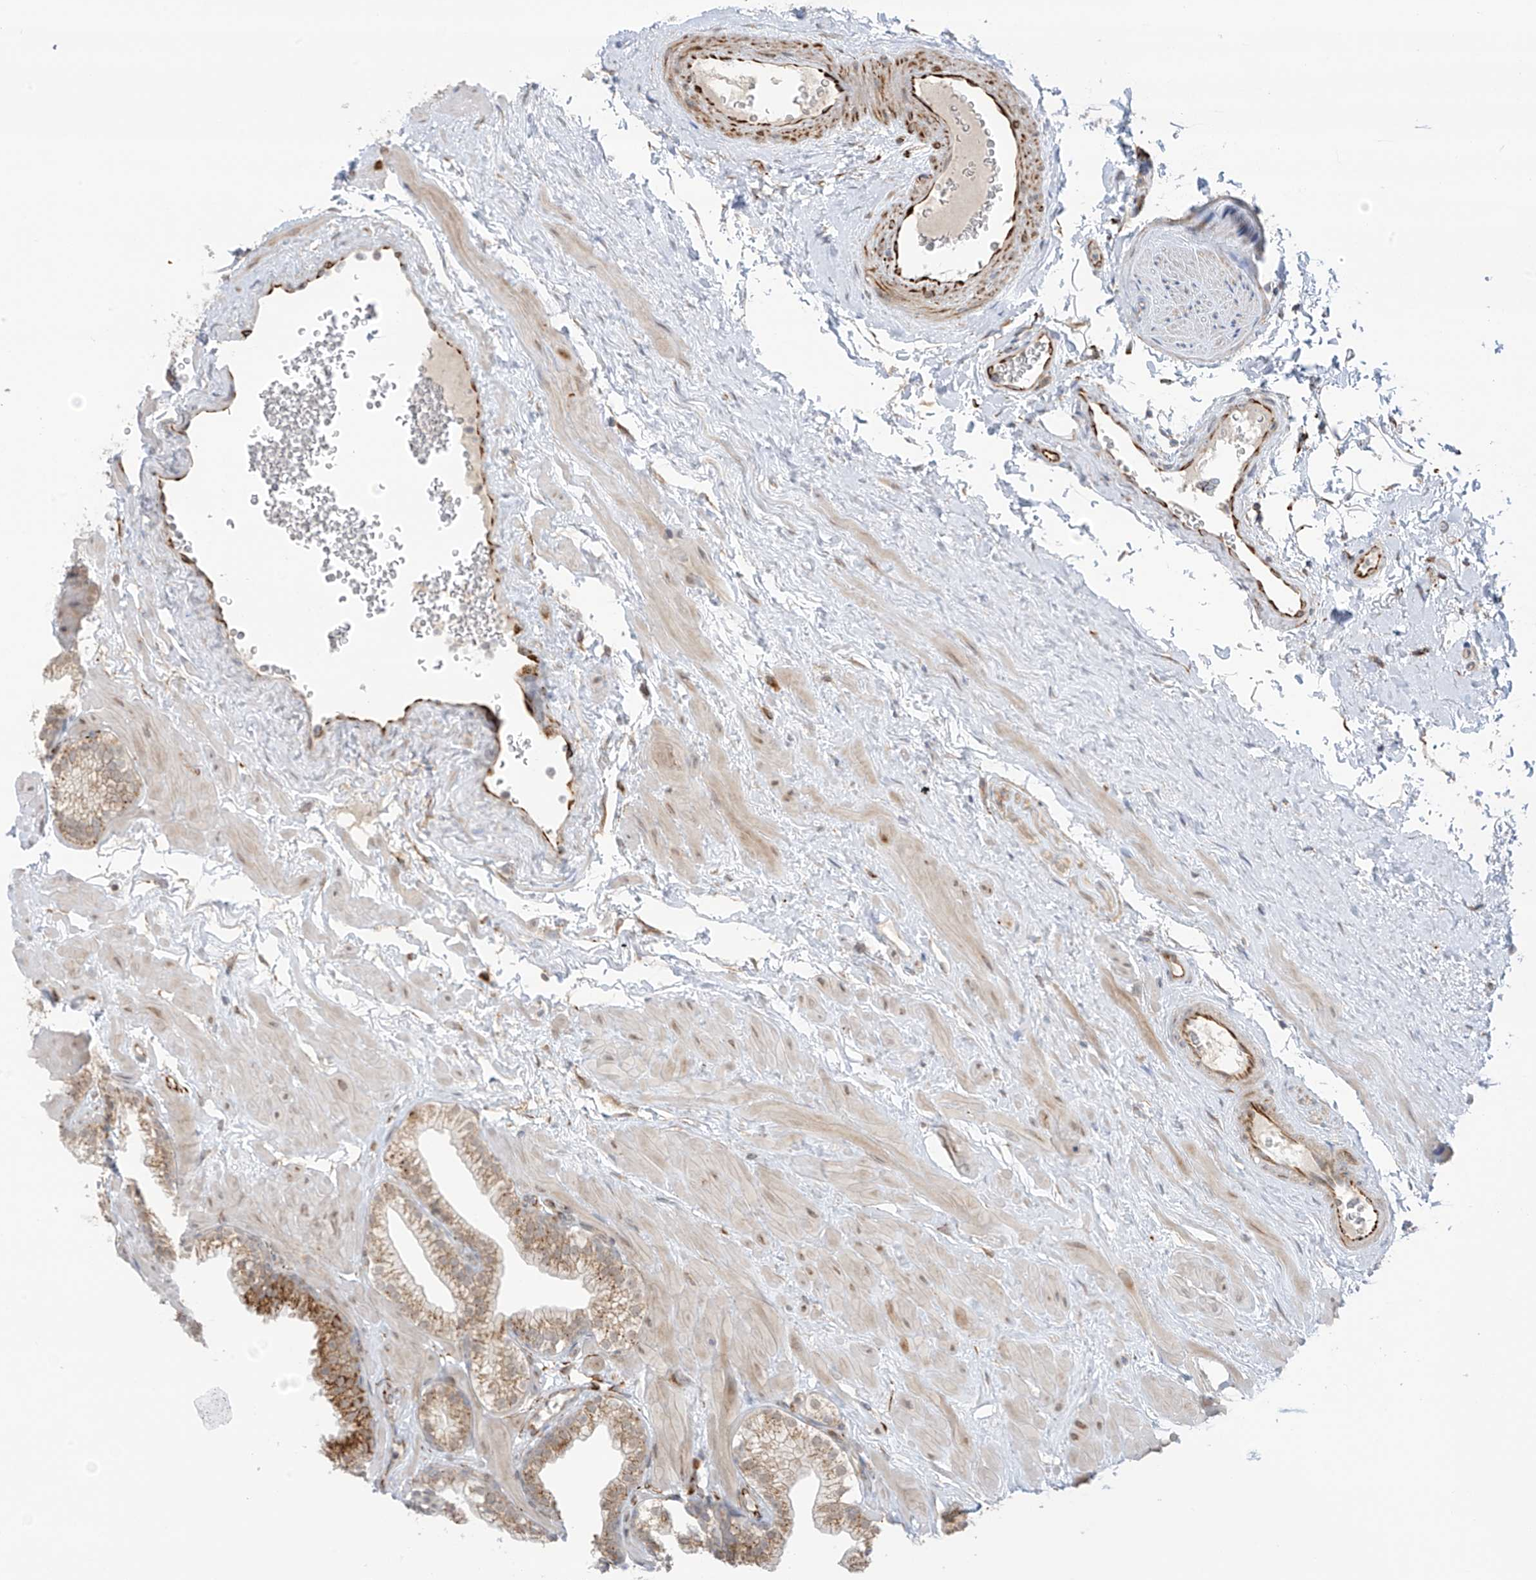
{"staining": {"intensity": "strong", "quantity": "25%-75%", "location": "cytoplasmic/membranous"}, "tissue": "prostate", "cell_type": "Glandular cells", "image_type": "normal", "snomed": [{"axis": "morphology", "description": "Normal tissue, NOS"}, {"axis": "morphology", "description": "Urothelial carcinoma, Low grade"}, {"axis": "topography", "description": "Urinary bladder"}, {"axis": "topography", "description": "Prostate"}], "caption": "Immunohistochemistry of unremarkable human prostate displays high levels of strong cytoplasmic/membranous positivity in approximately 25%-75% of glandular cells. The protein of interest is shown in brown color, while the nuclei are stained blue.", "gene": "HS6ST2", "patient": {"sex": "male", "age": 60}}